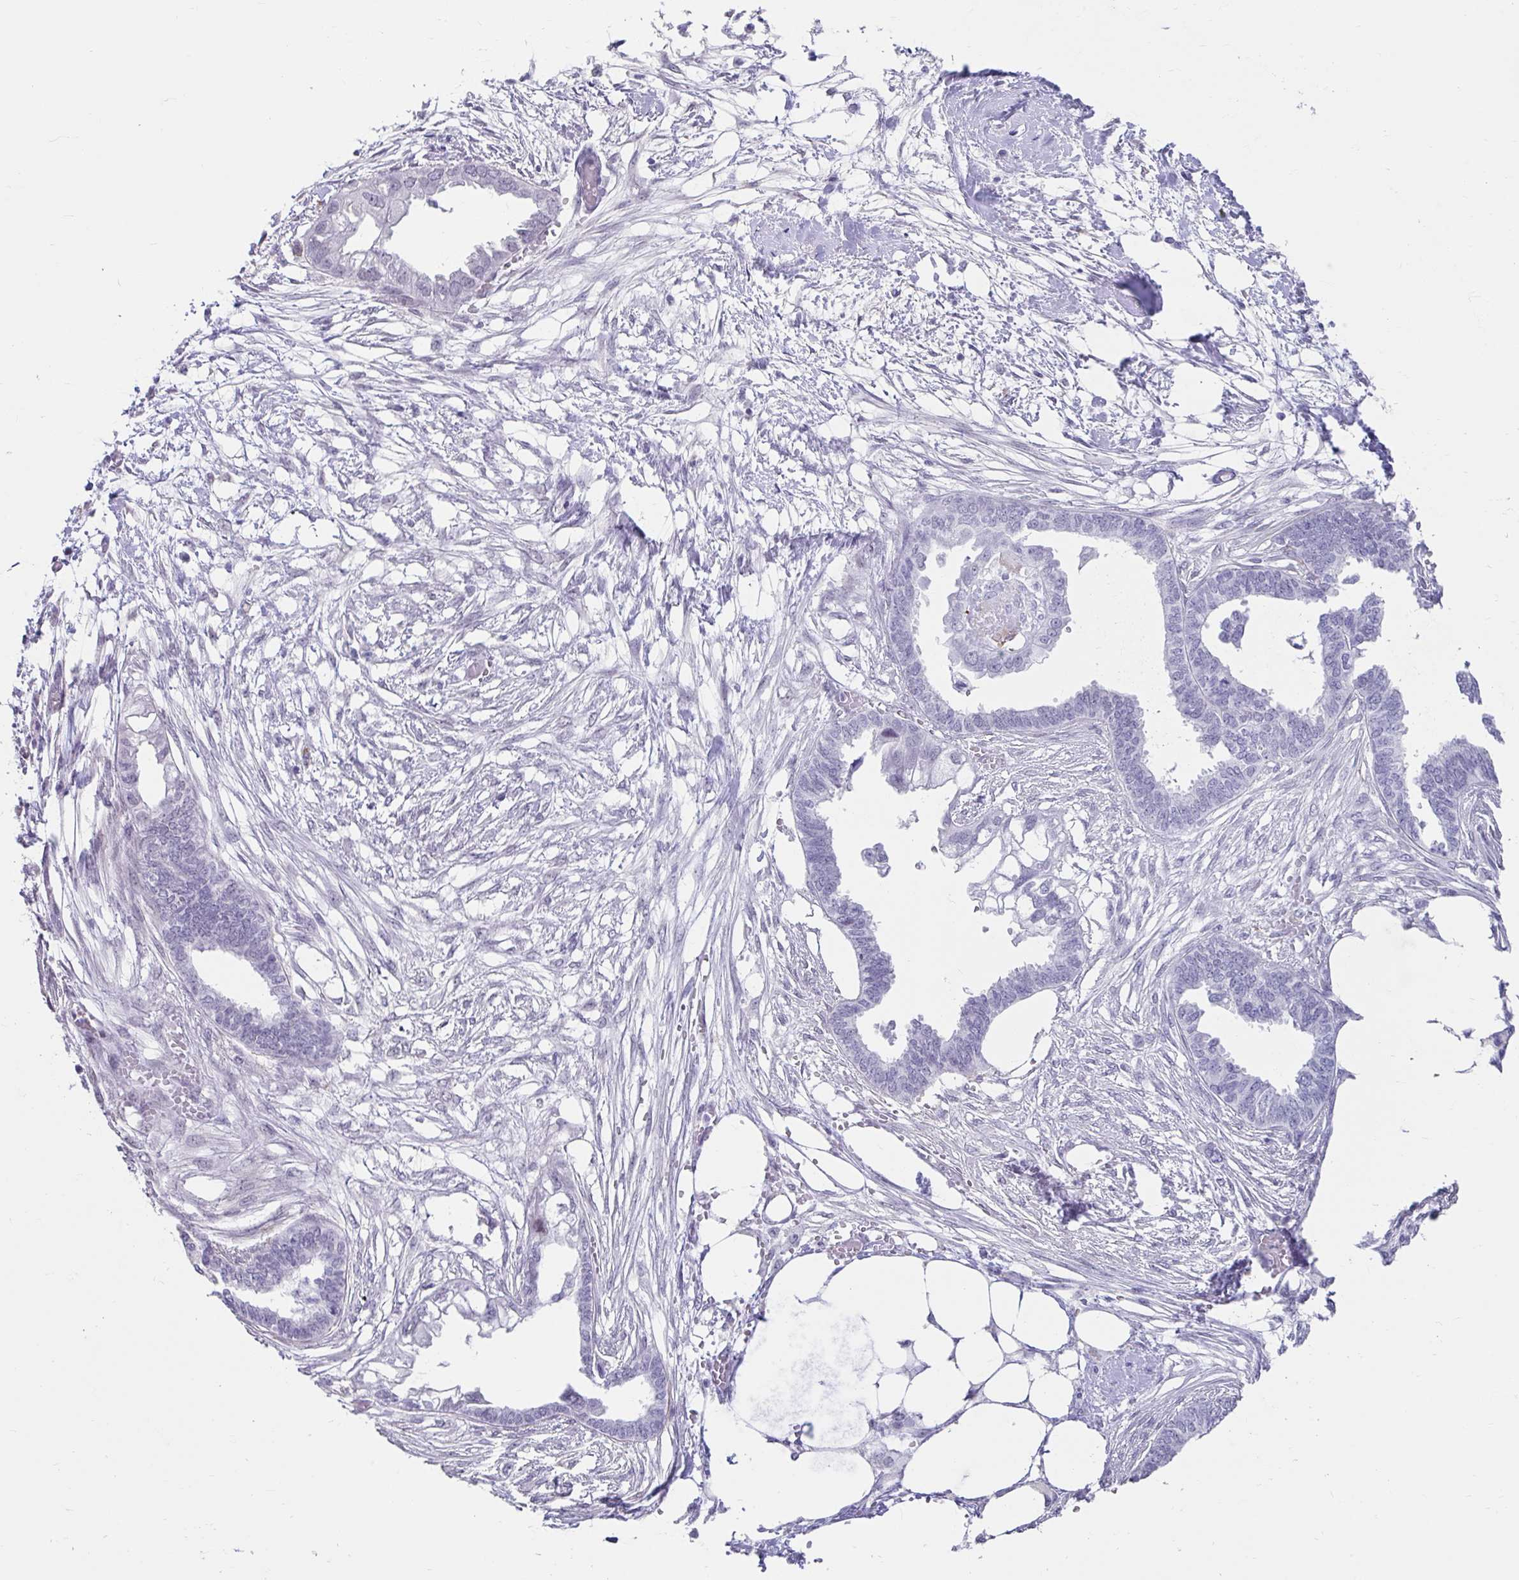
{"staining": {"intensity": "negative", "quantity": "none", "location": "none"}, "tissue": "endometrial cancer", "cell_type": "Tumor cells", "image_type": "cancer", "snomed": [{"axis": "morphology", "description": "Adenocarcinoma, NOS"}, {"axis": "morphology", "description": "Adenocarcinoma, metastatic, NOS"}, {"axis": "topography", "description": "Adipose tissue"}, {"axis": "topography", "description": "Endometrium"}], "caption": "Immunohistochemistry of human endometrial adenocarcinoma demonstrates no staining in tumor cells.", "gene": "DCAF17", "patient": {"sex": "female", "age": 67}}